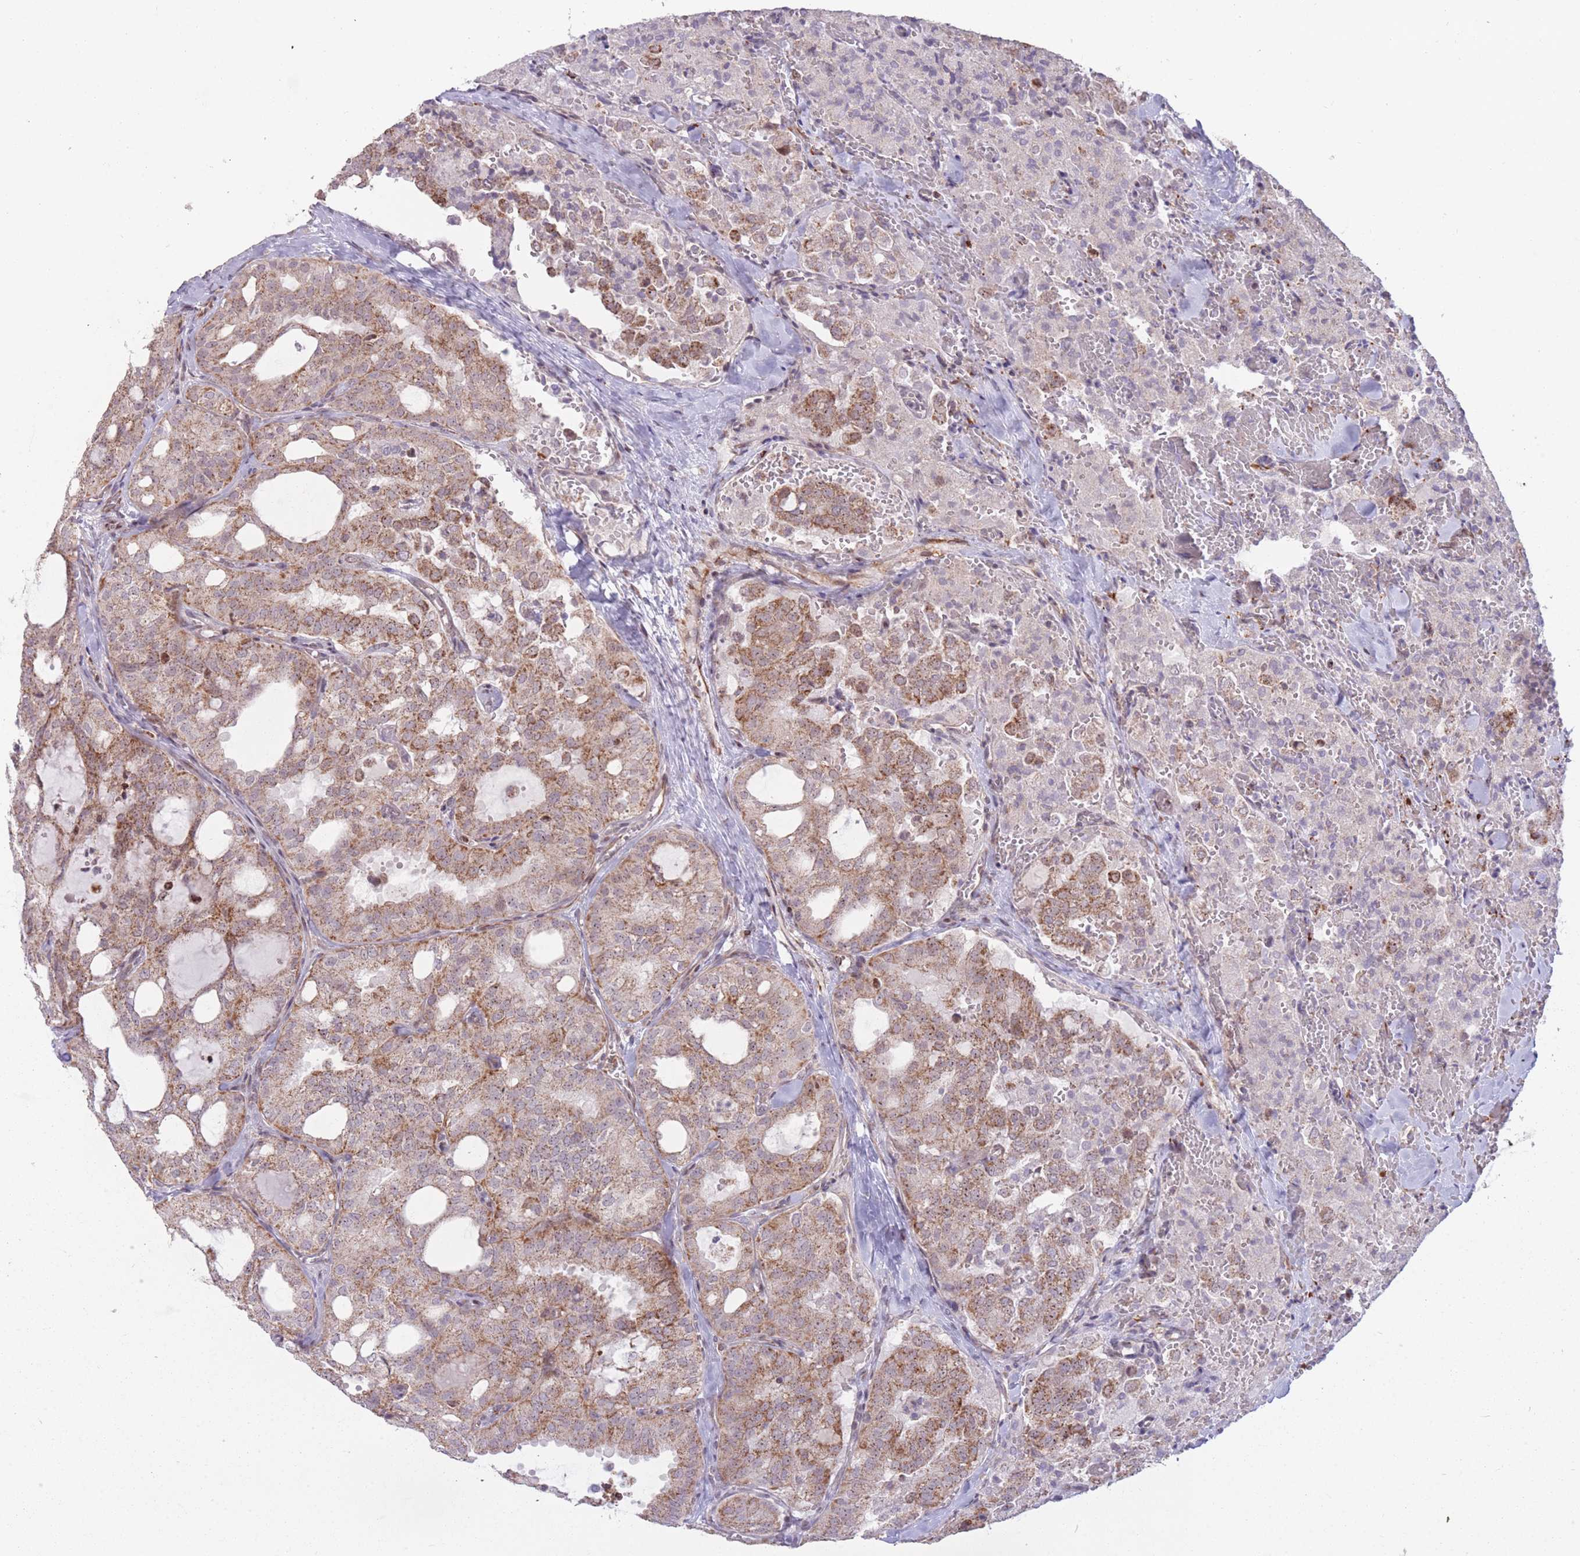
{"staining": {"intensity": "moderate", "quantity": "25%-75%", "location": "cytoplasmic/membranous"}, "tissue": "thyroid cancer", "cell_type": "Tumor cells", "image_type": "cancer", "snomed": [{"axis": "morphology", "description": "Follicular adenoma carcinoma, NOS"}, {"axis": "topography", "description": "Thyroid gland"}], "caption": "Immunohistochemical staining of thyroid follicular adenoma carcinoma demonstrates medium levels of moderate cytoplasmic/membranous protein expression in about 25%-75% of tumor cells.", "gene": "DPYSL4", "patient": {"sex": "male", "age": 75}}